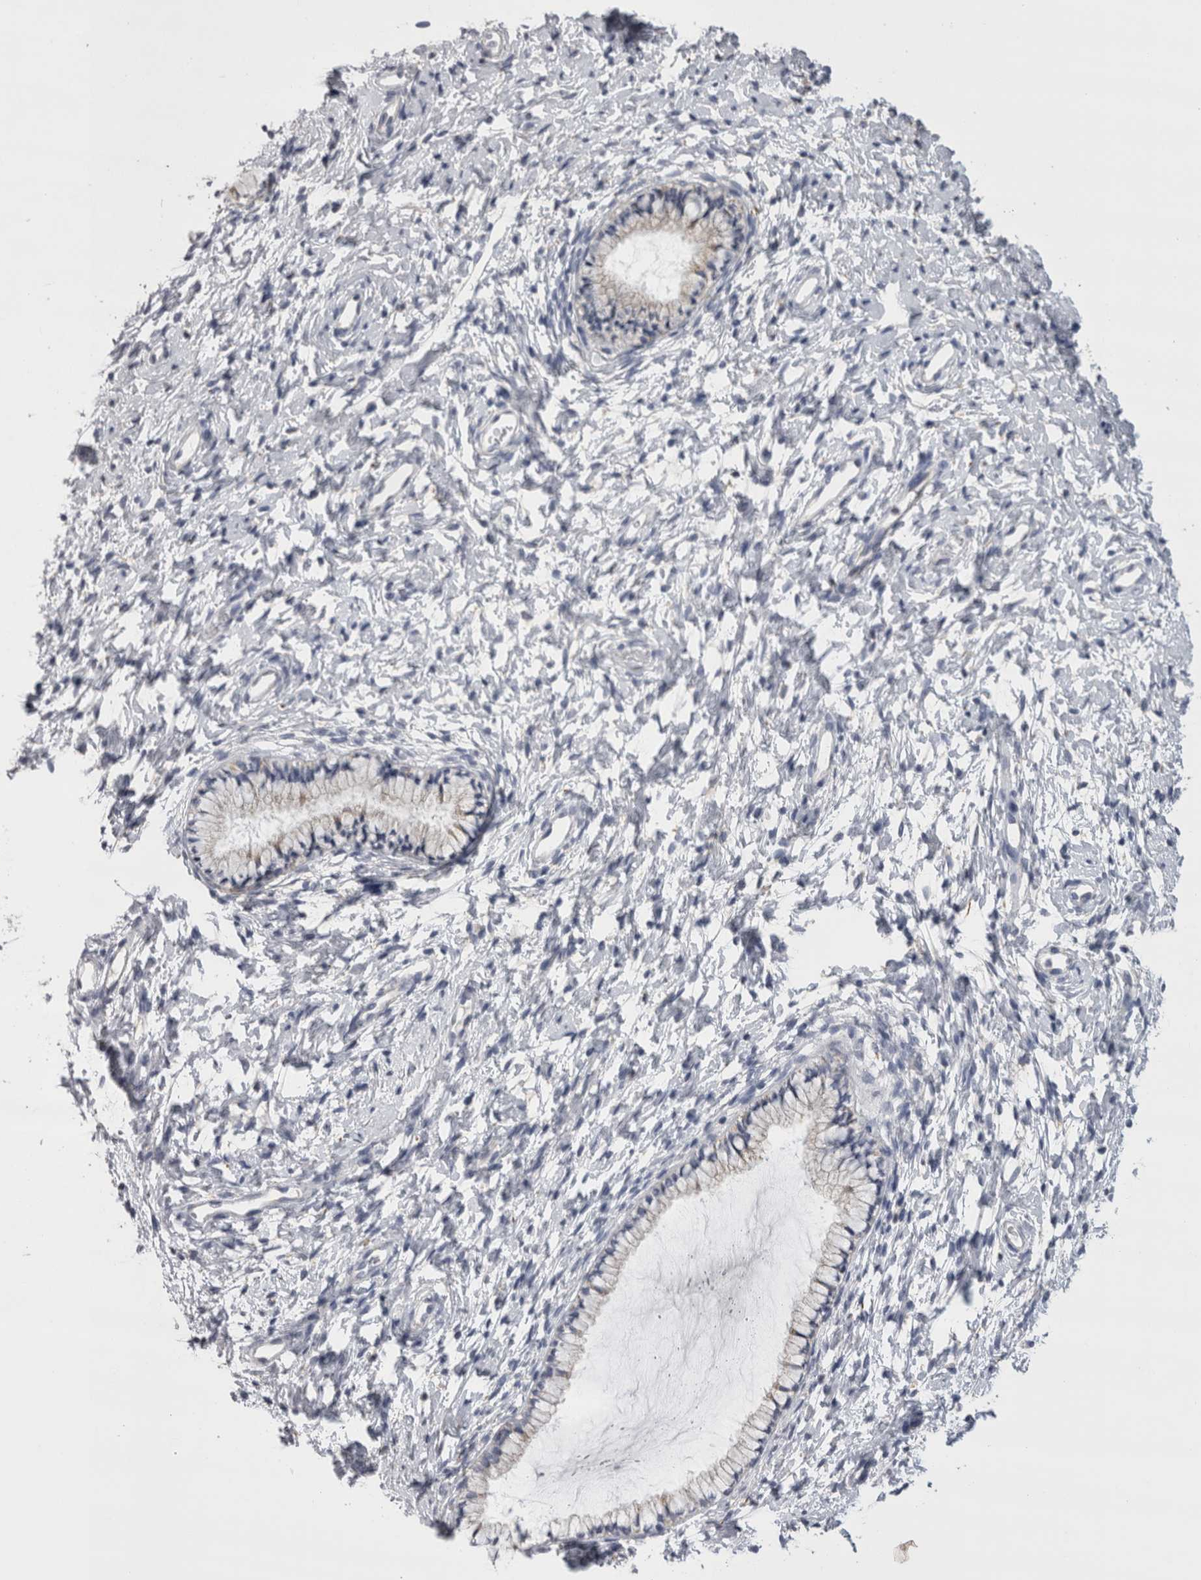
{"staining": {"intensity": "negative", "quantity": "none", "location": "none"}, "tissue": "cervix", "cell_type": "Glandular cells", "image_type": "normal", "snomed": [{"axis": "morphology", "description": "Normal tissue, NOS"}, {"axis": "topography", "description": "Cervix"}], "caption": "Protein analysis of benign cervix demonstrates no significant staining in glandular cells. The staining was performed using DAB to visualize the protein expression in brown, while the nuclei were stained in blue with hematoxylin (Magnification: 20x).", "gene": "DHRS4", "patient": {"sex": "female", "age": 72}}